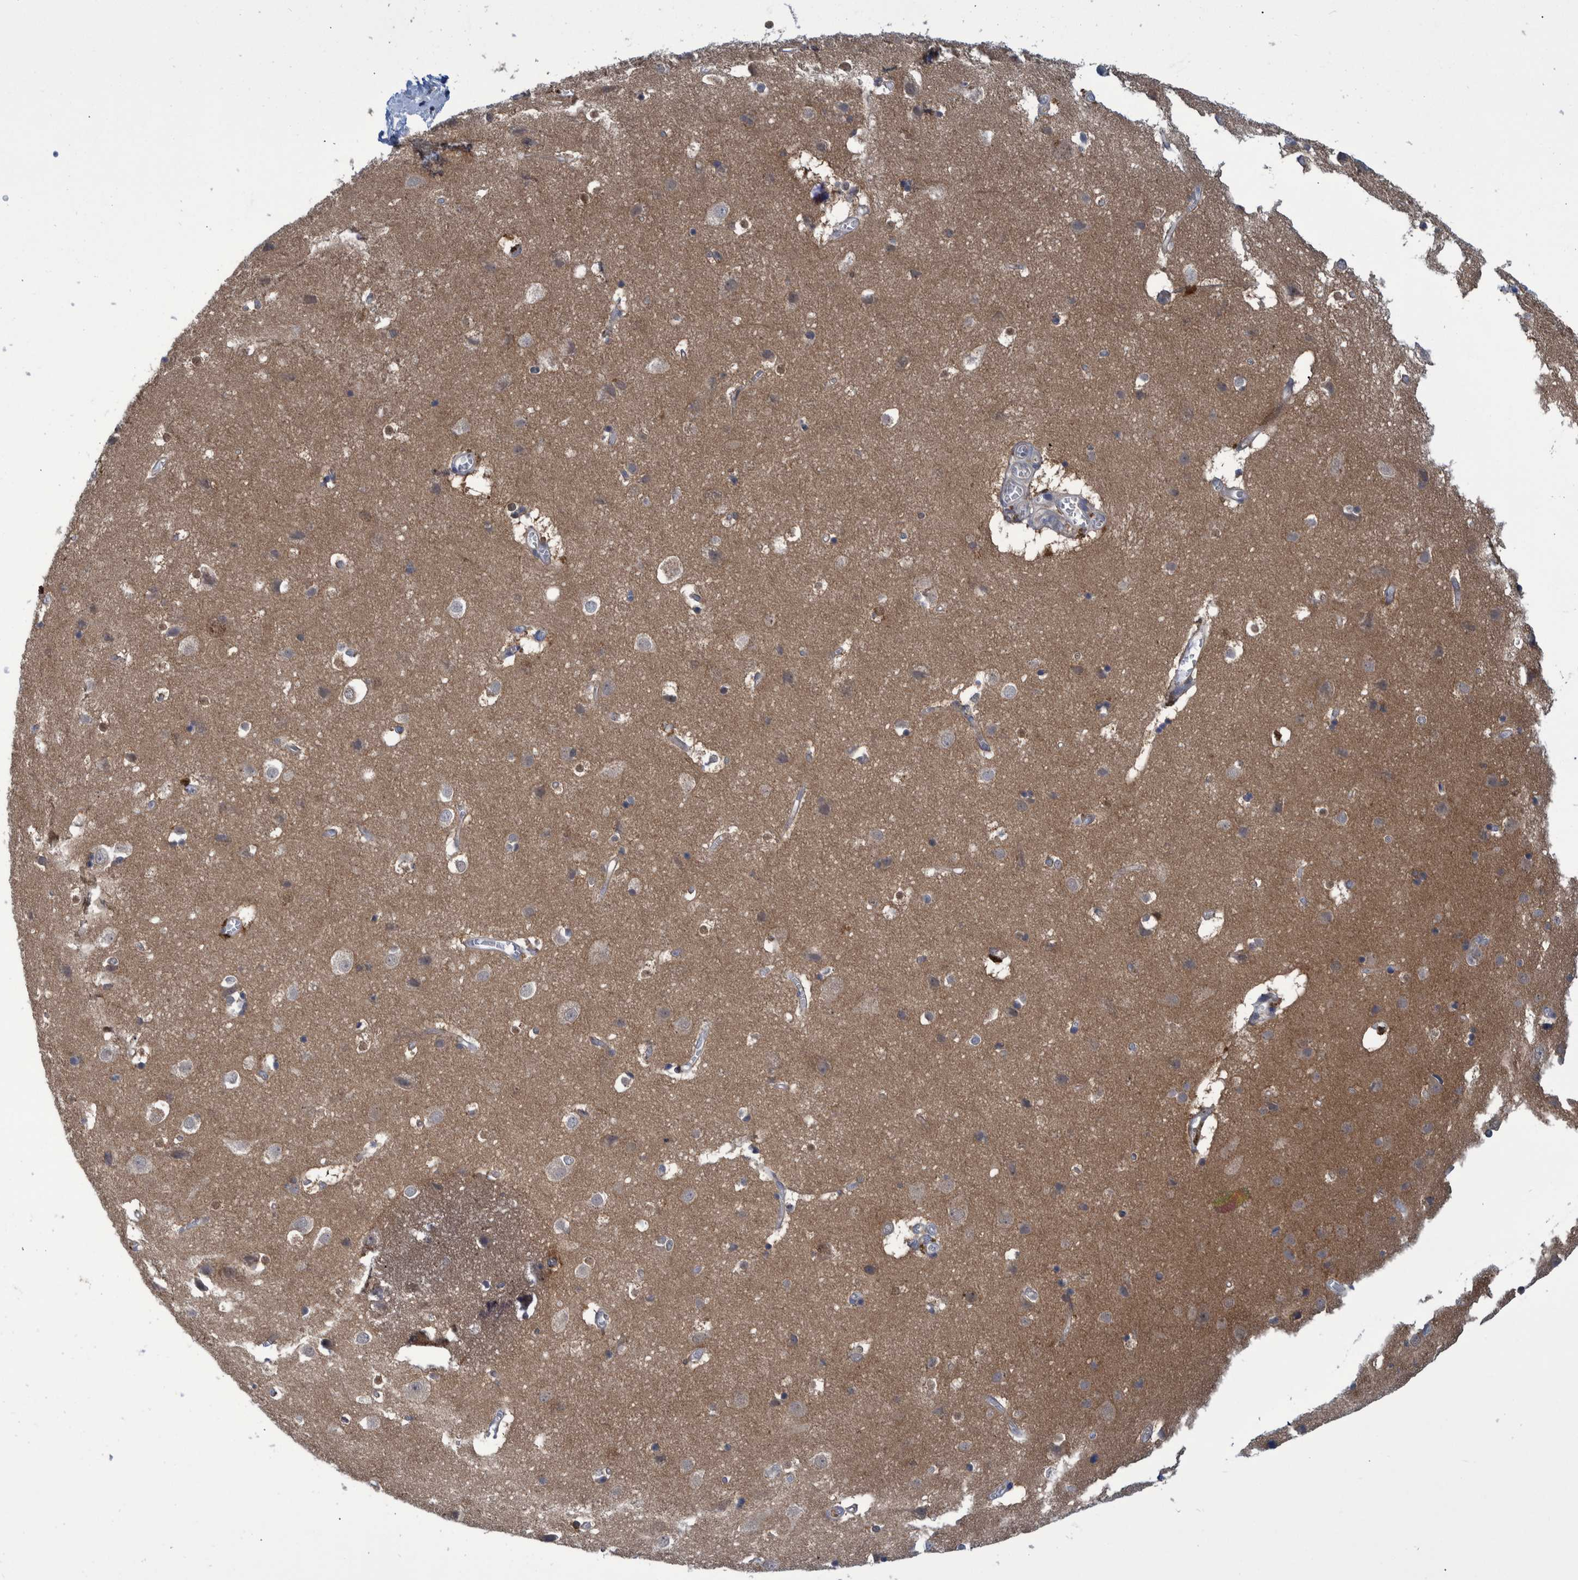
{"staining": {"intensity": "negative", "quantity": "none", "location": "none"}, "tissue": "cerebral cortex", "cell_type": "Endothelial cells", "image_type": "normal", "snomed": [{"axis": "morphology", "description": "Normal tissue, NOS"}, {"axis": "topography", "description": "Cerebral cortex"}], "caption": "IHC histopathology image of benign cerebral cortex: human cerebral cortex stained with DAB shows no significant protein expression in endothelial cells.", "gene": "PCYT2", "patient": {"sex": "male", "age": 54}}